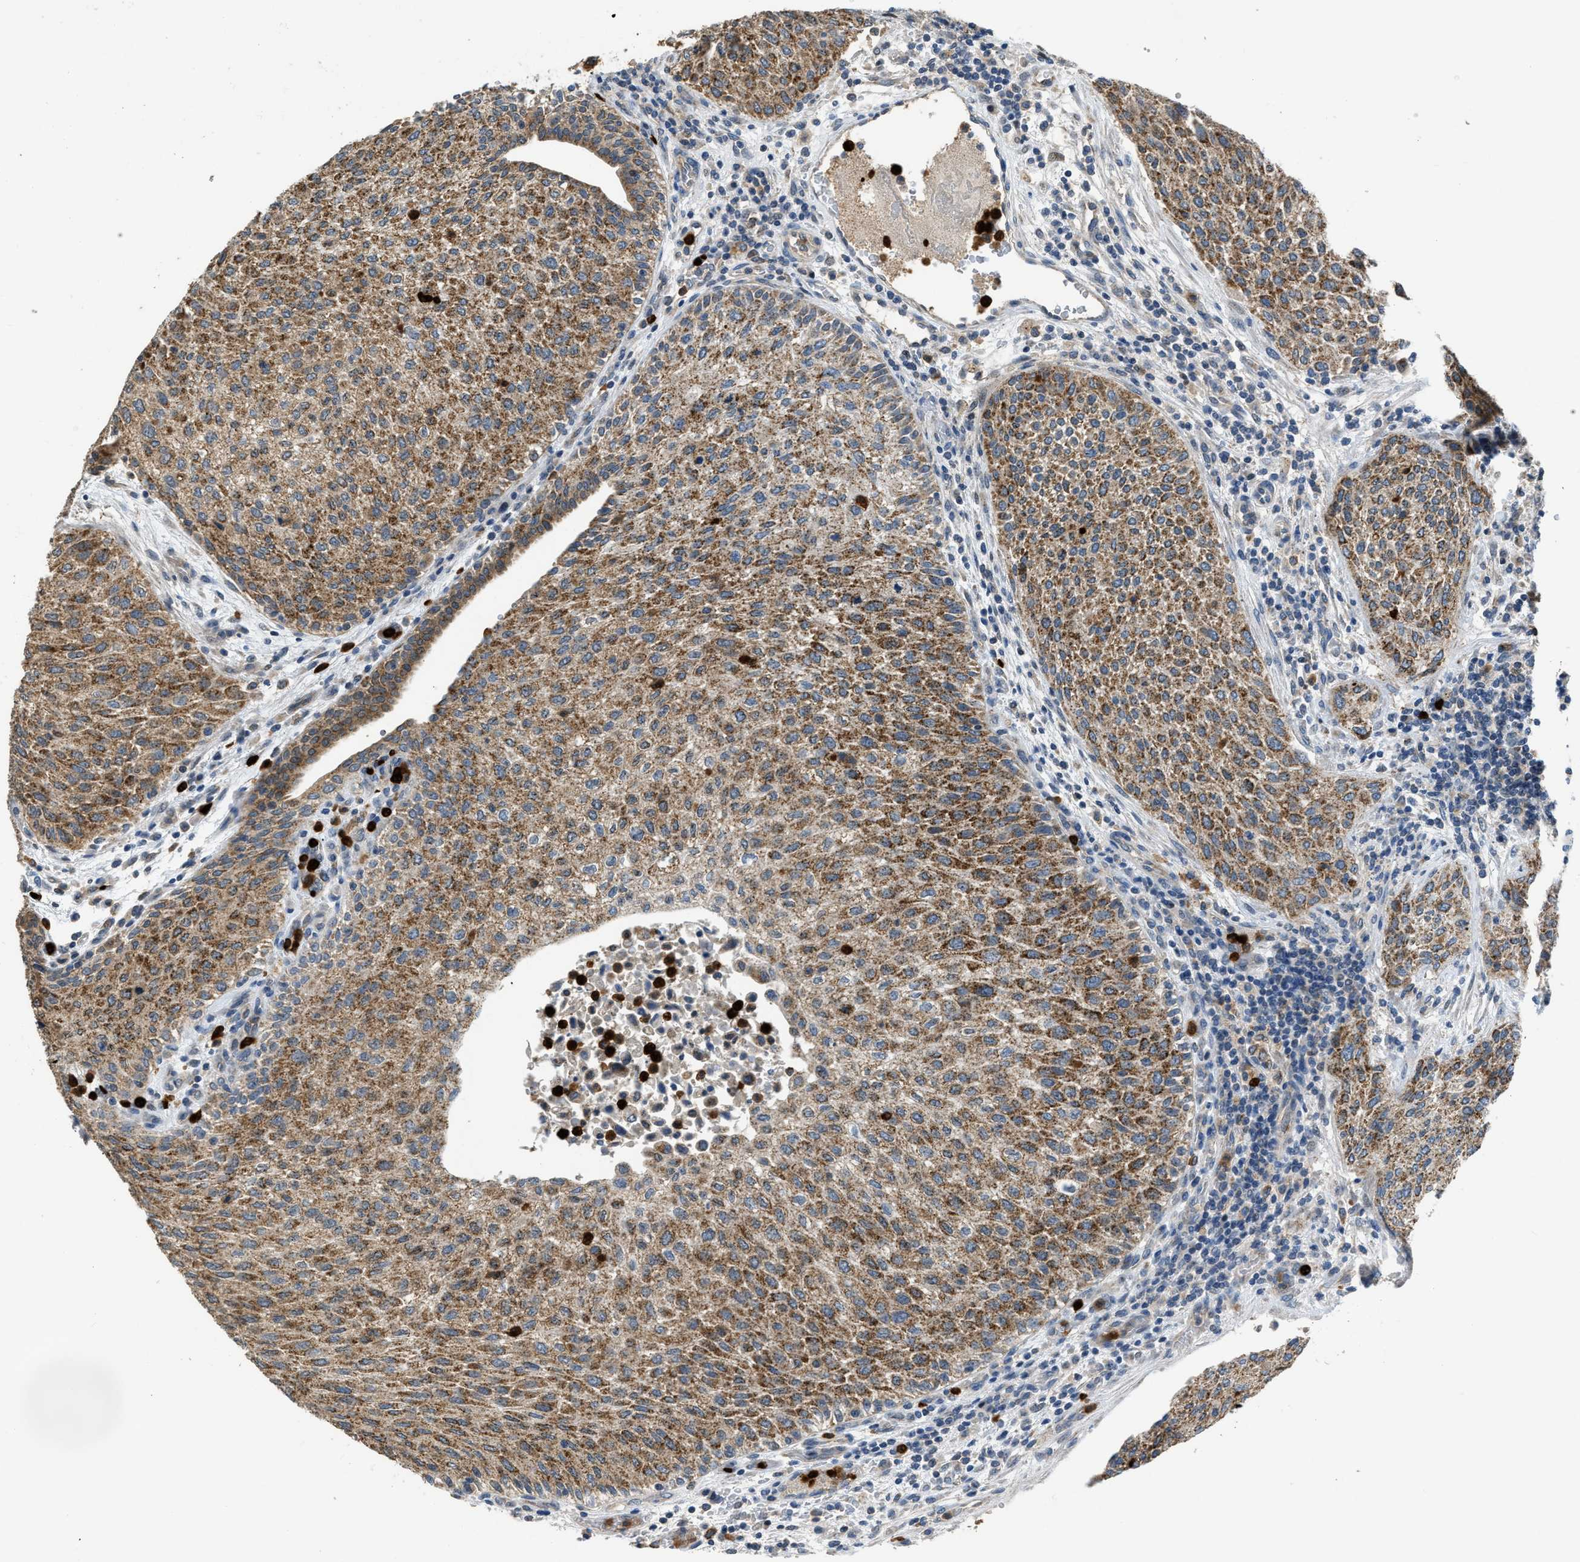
{"staining": {"intensity": "moderate", "quantity": ">75%", "location": "cytoplasmic/membranous"}, "tissue": "urothelial cancer", "cell_type": "Tumor cells", "image_type": "cancer", "snomed": [{"axis": "morphology", "description": "Urothelial carcinoma, Low grade"}, {"axis": "morphology", "description": "Urothelial carcinoma, High grade"}, {"axis": "topography", "description": "Urinary bladder"}], "caption": "This micrograph demonstrates urothelial cancer stained with IHC to label a protein in brown. The cytoplasmic/membranous of tumor cells show moderate positivity for the protein. Nuclei are counter-stained blue.", "gene": "TOMM34", "patient": {"sex": "male", "age": 35}}